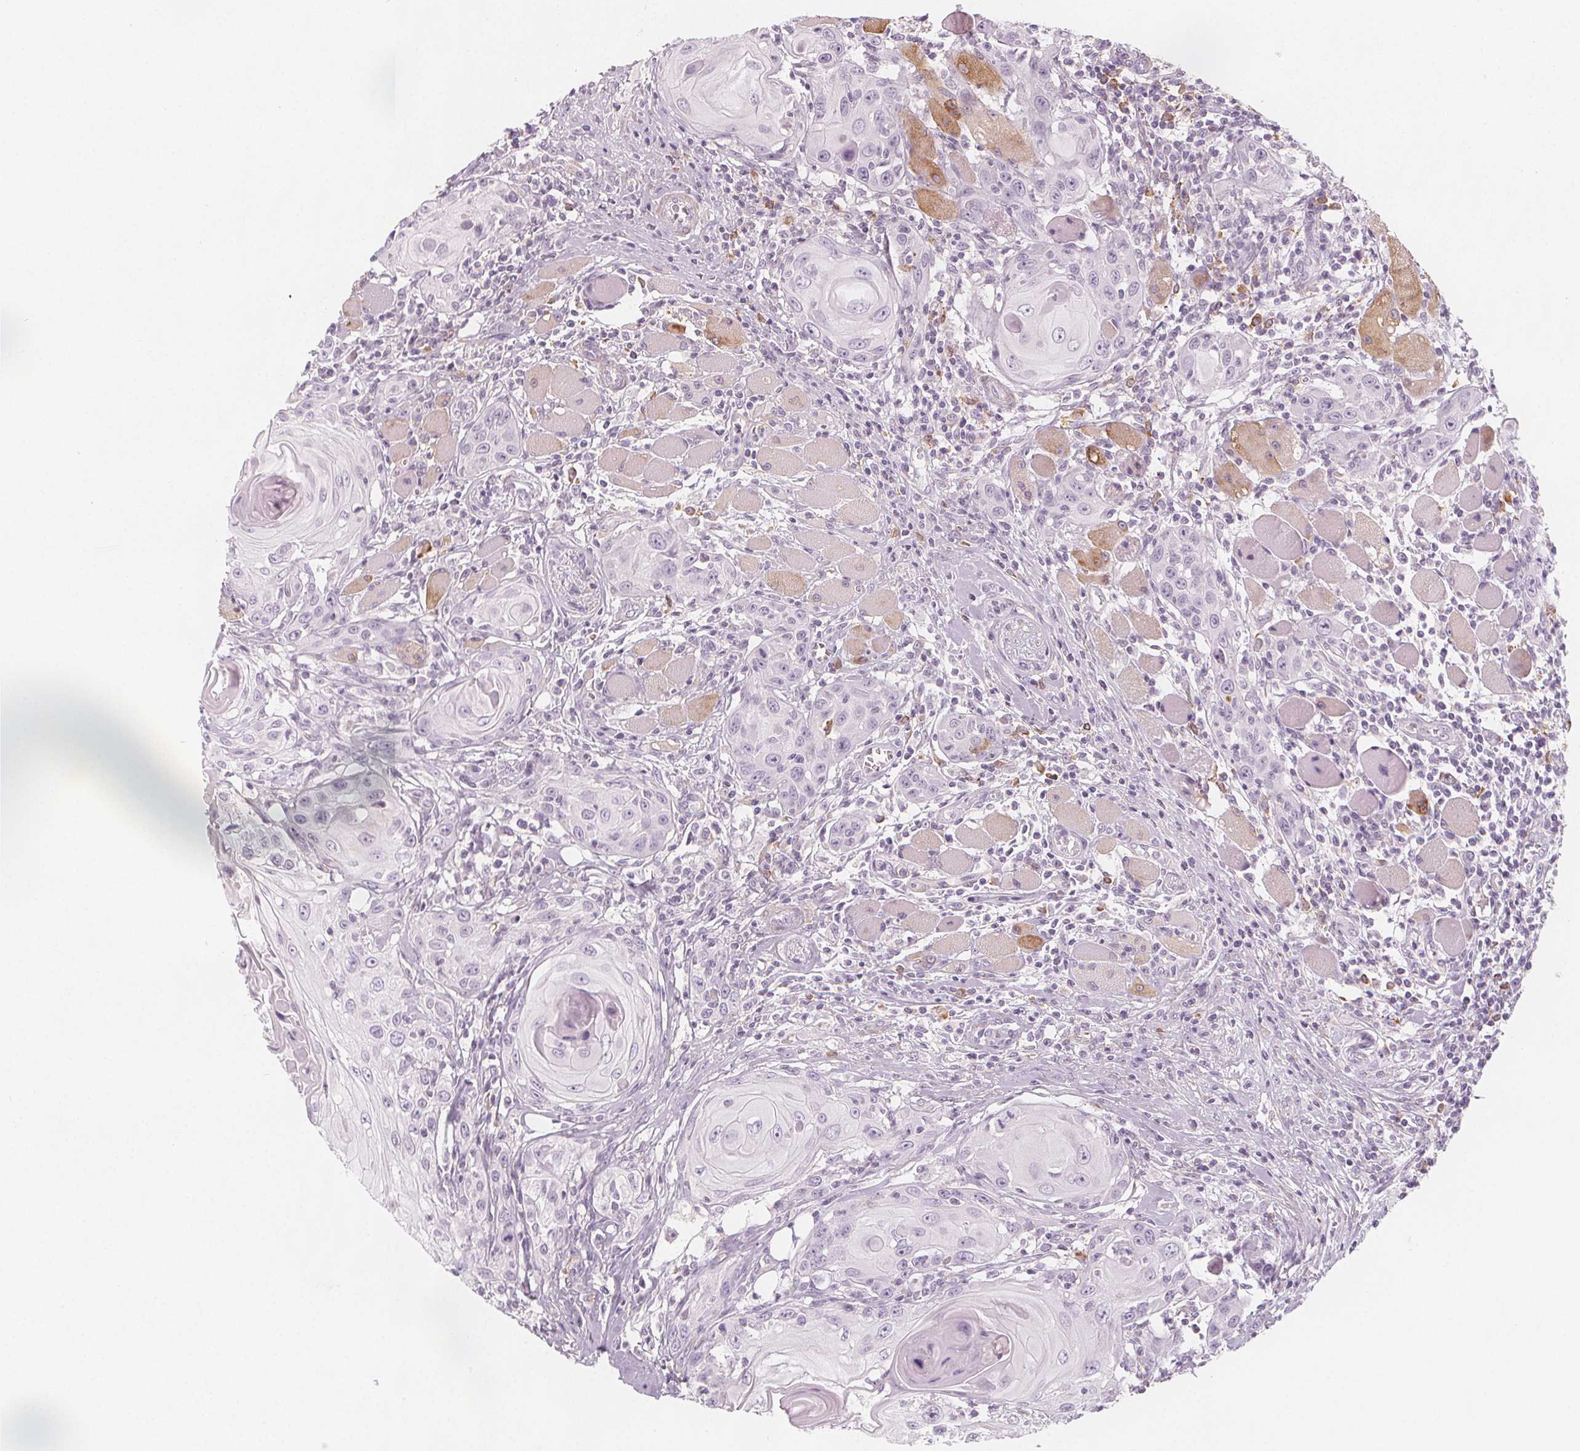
{"staining": {"intensity": "negative", "quantity": "none", "location": "none"}, "tissue": "head and neck cancer", "cell_type": "Tumor cells", "image_type": "cancer", "snomed": [{"axis": "morphology", "description": "Squamous cell carcinoma, NOS"}, {"axis": "topography", "description": "Head-Neck"}], "caption": "Immunohistochemical staining of head and neck squamous cell carcinoma shows no significant expression in tumor cells.", "gene": "MAP1A", "patient": {"sex": "female", "age": 80}}